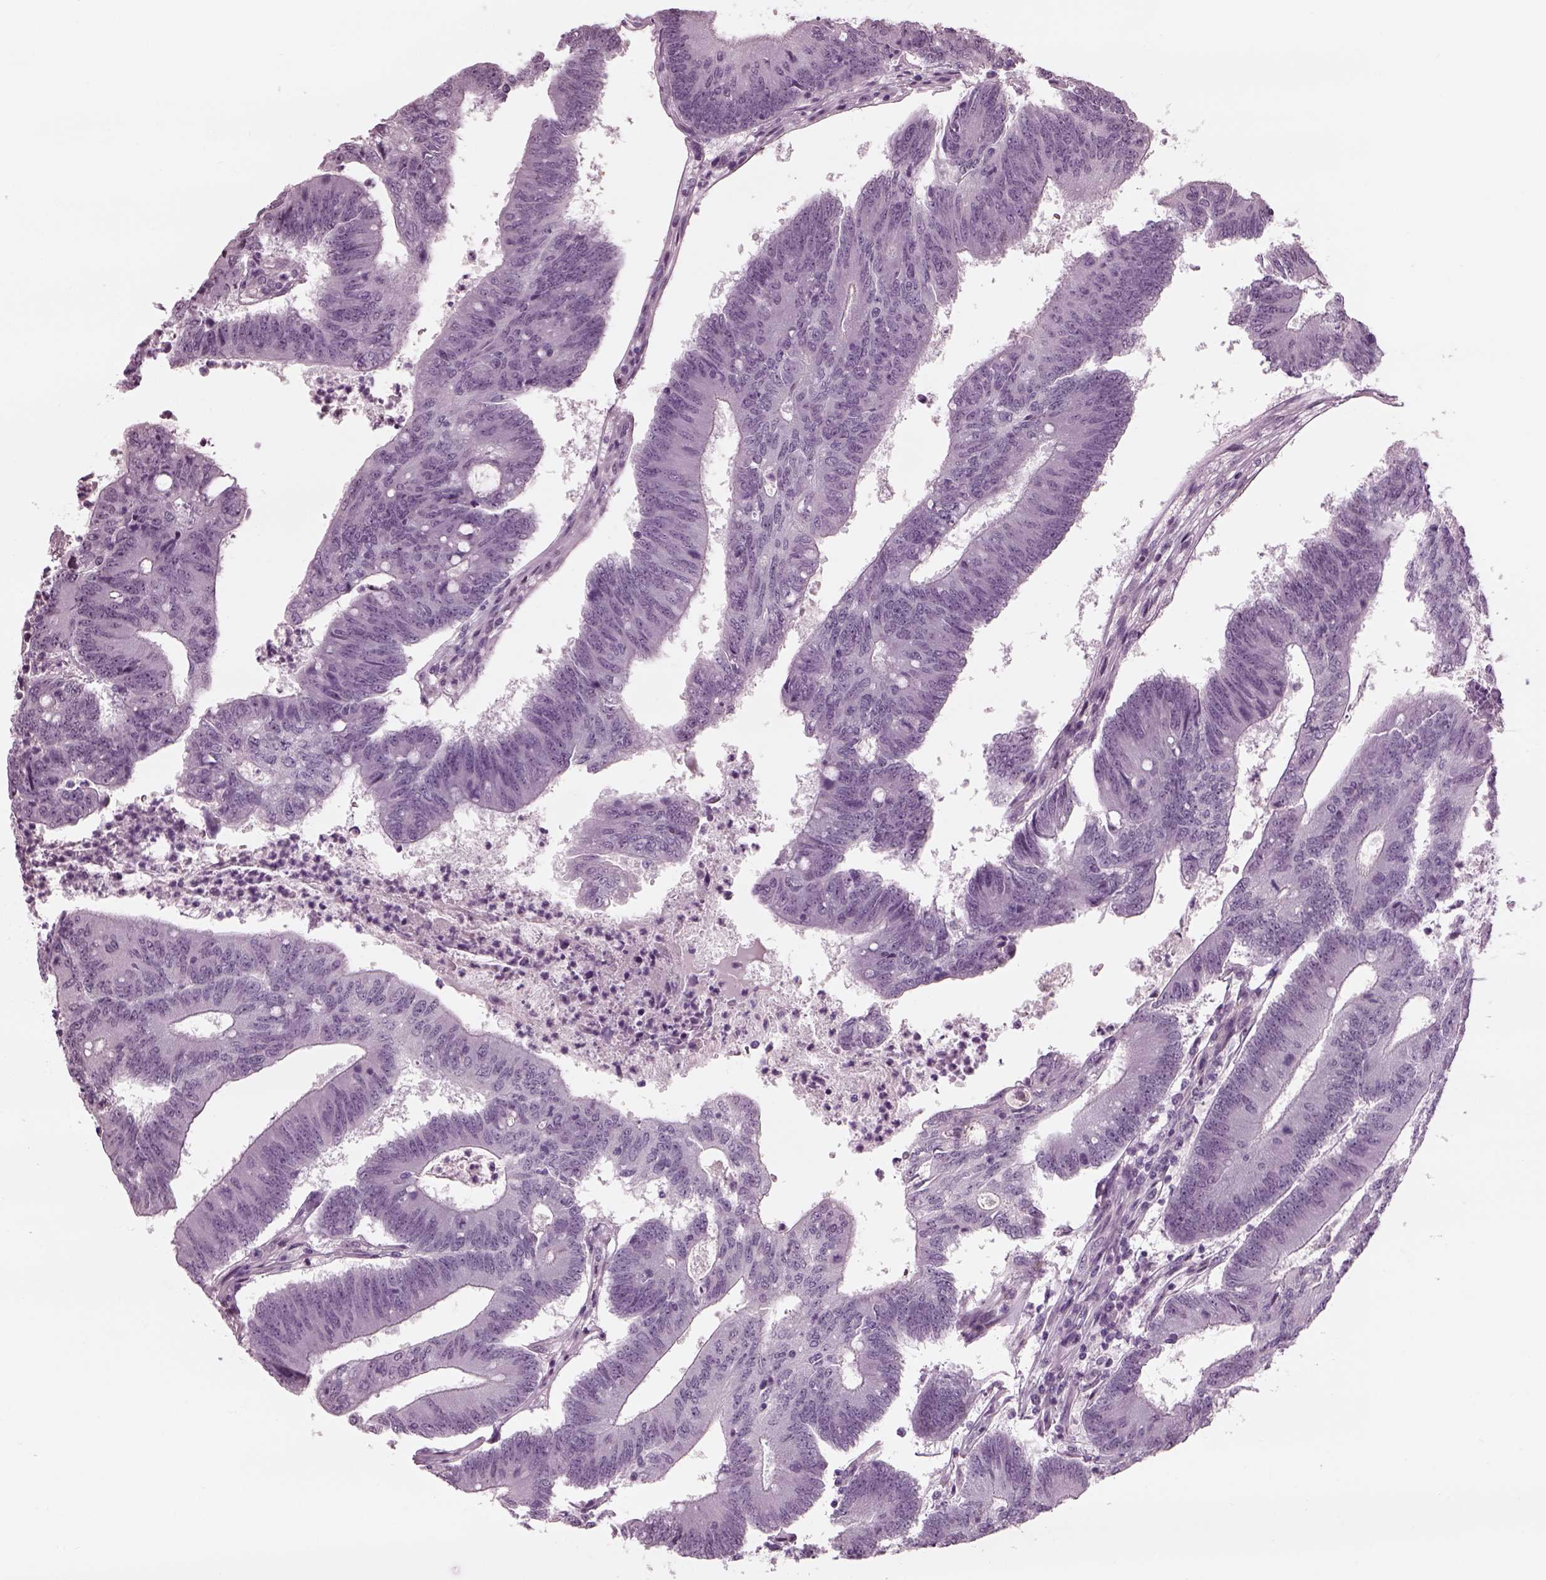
{"staining": {"intensity": "negative", "quantity": "none", "location": "none"}, "tissue": "colorectal cancer", "cell_type": "Tumor cells", "image_type": "cancer", "snomed": [{"axis": "morphology", "description": "Adenocarcinoma, NOS"}, {"axis": "topography", "description": "Colon"}], "caption": "Human colorectal cancer (adenocarcinoma) stained for a protein using immunohistochemistry (IHC) reveals no expression in tumor cells.", "gene": "TPPP2", "patient": {"sex": "female", "age": 70}}